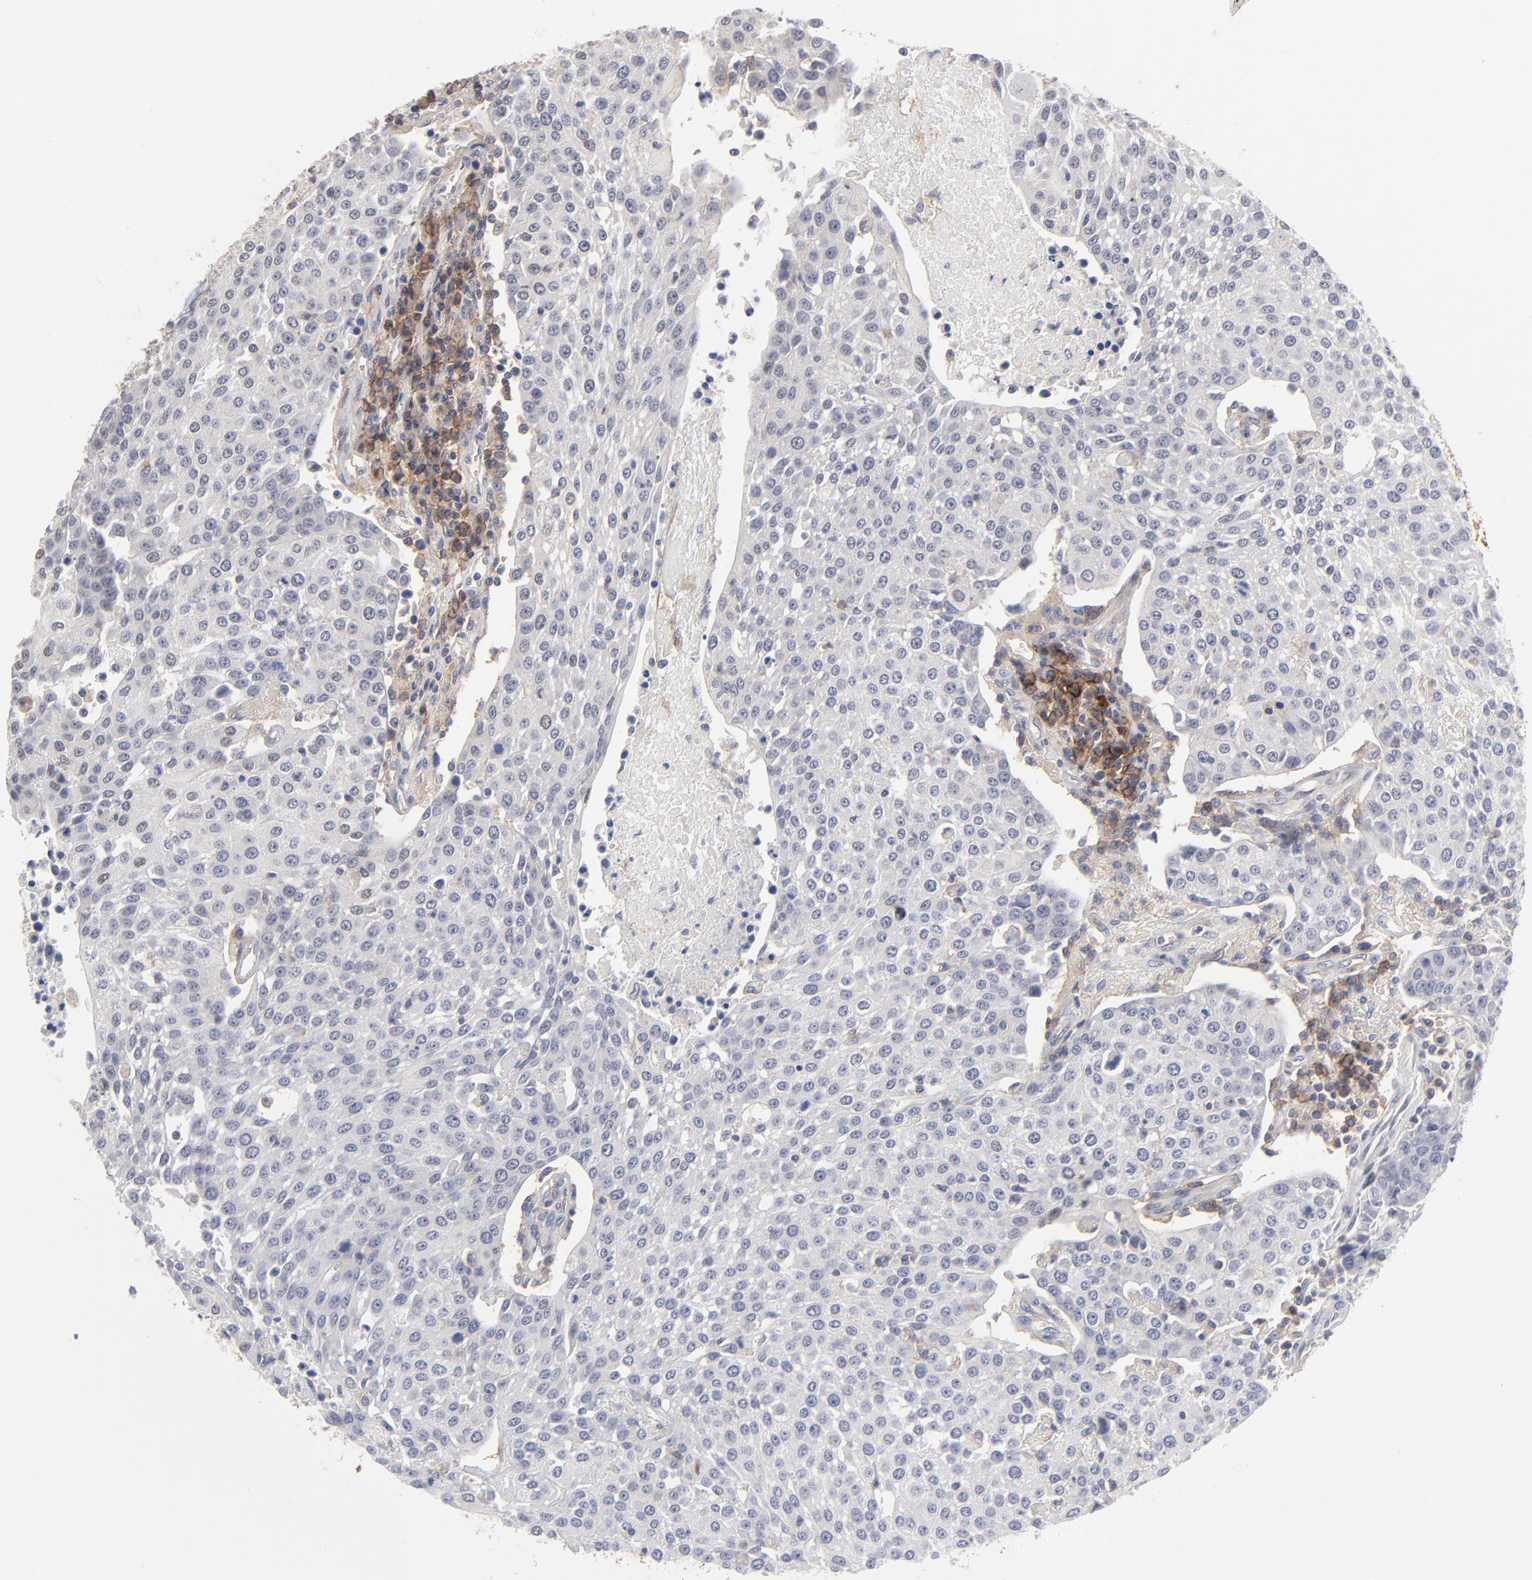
{"staining": {"intensity": "strong", "quantity": "<25%", "location": "cytoplasmic/membranous"}, "tissue": "urothelial cancer", "cell_type": "Tumor cells", "image_type": "cancer", "snomed": [{"axis": "morphology", "description": "Urothelial carcinoma, High grade"}, {"axis": "topography", "description": "Urinary bladder"}], "caption": "The histopathology image shows a brown stain indicating the presence of a protein in the cytoplasmic/membranous of tumor cells in high-grade urothelial carcinoma. (IHC, brightfield microscopy, high magnification).", "gene": "SLC16A1", "patient": {"sex": "female", "age": 85}}